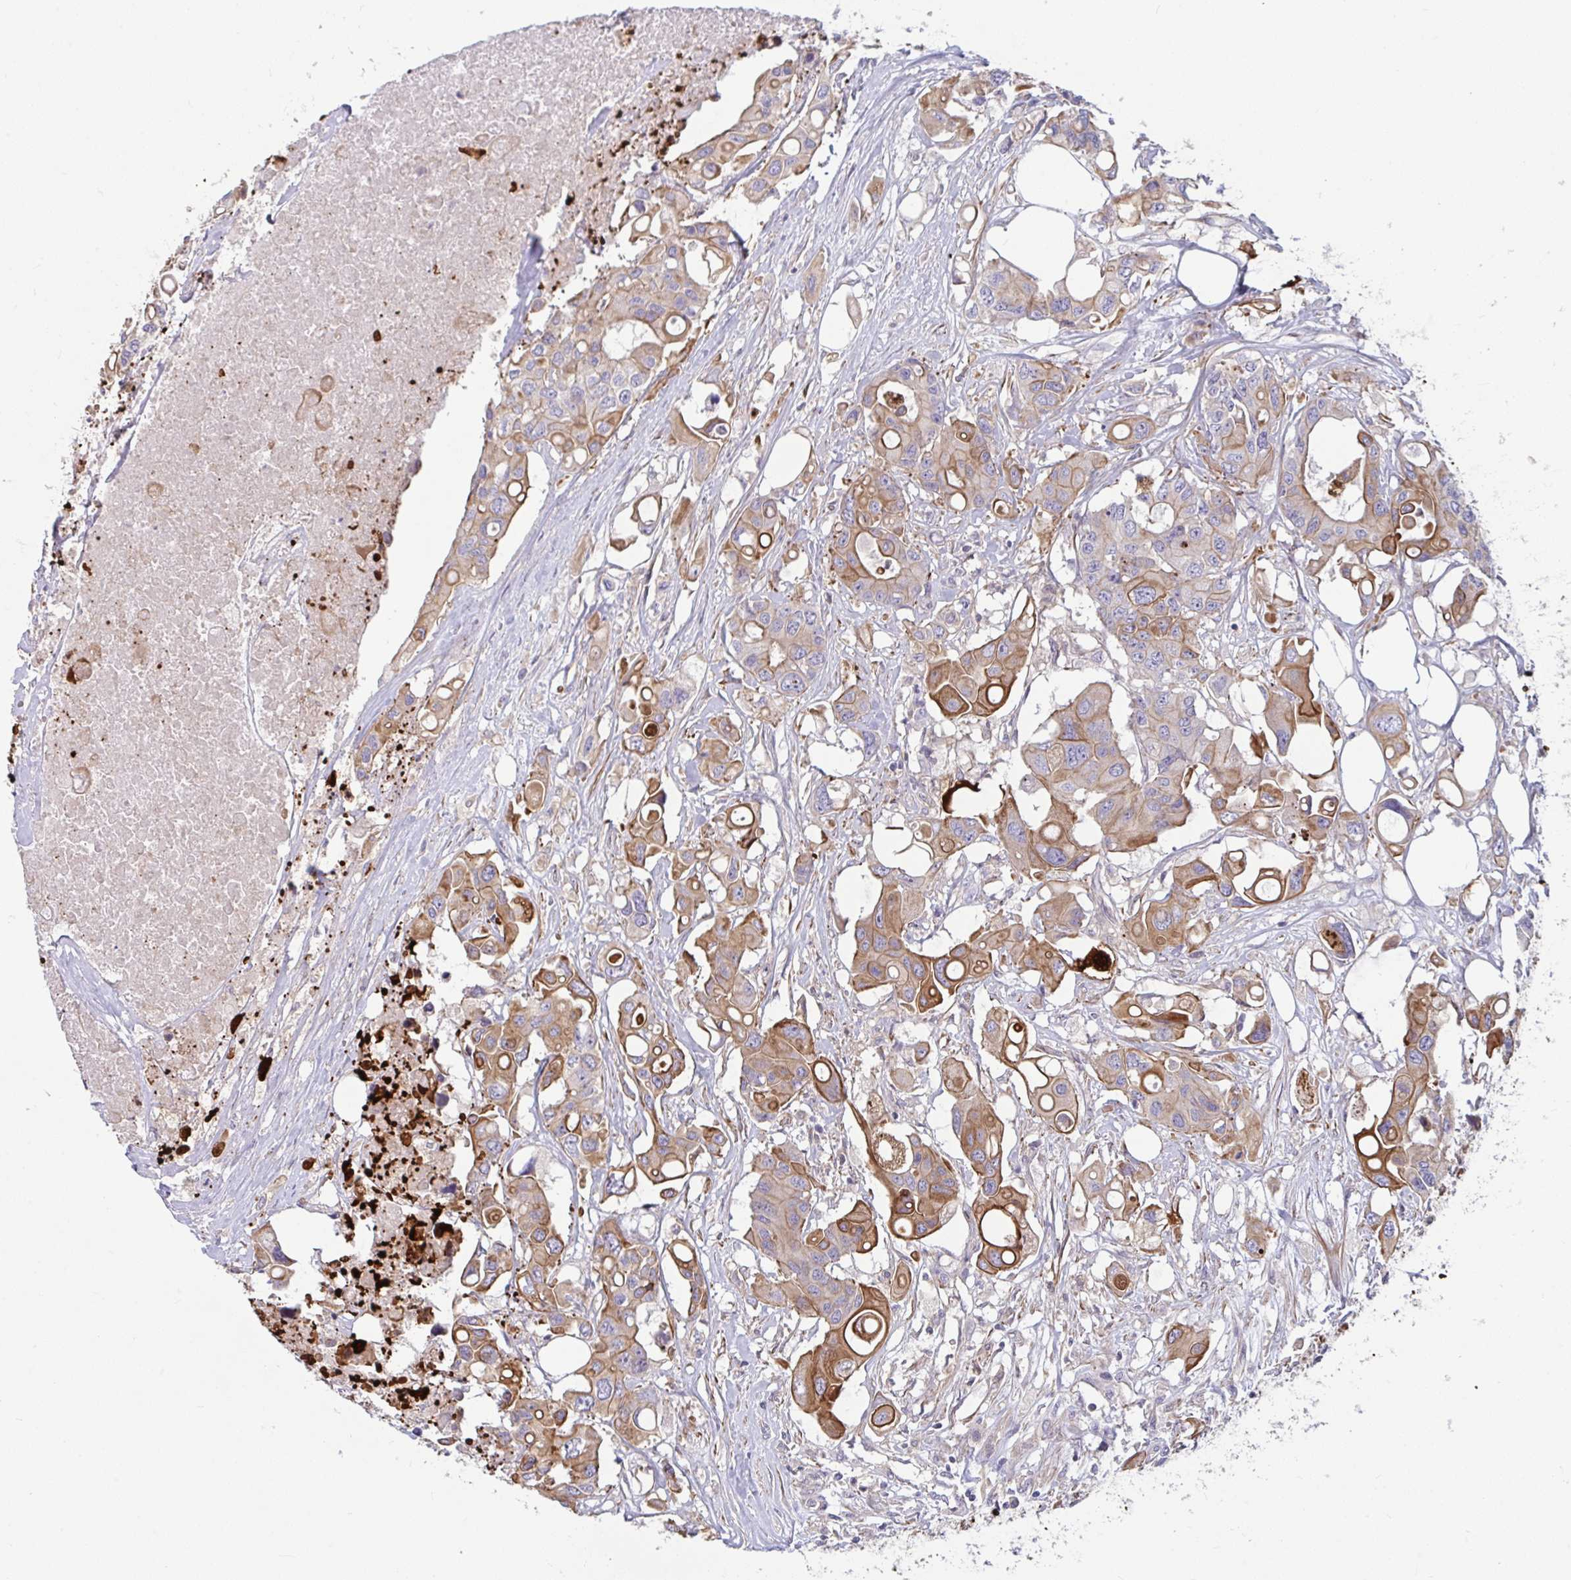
{"staining": {"intensity": "moderate", "quantity": ">75%", "location": "cytoplasmic/membranous"}, "tissue": "colorectal cancer", "cell_type": "Tumor cells", "image_type": "cancer", "snomed": [{"axis": "morphology", "description": "Adenocarcinoma, NOS"}, {"axis": "topography", "description": "Colon"}], "caption": "Adenocarcinoma (colorectal) tissue shows moderate cytoplasmic/membranous staining in approximately >75% of tumor cells, visualized by immunohistochemistry.", "gene": "TANK", "patient": {"sex": "male", "age": 77}}